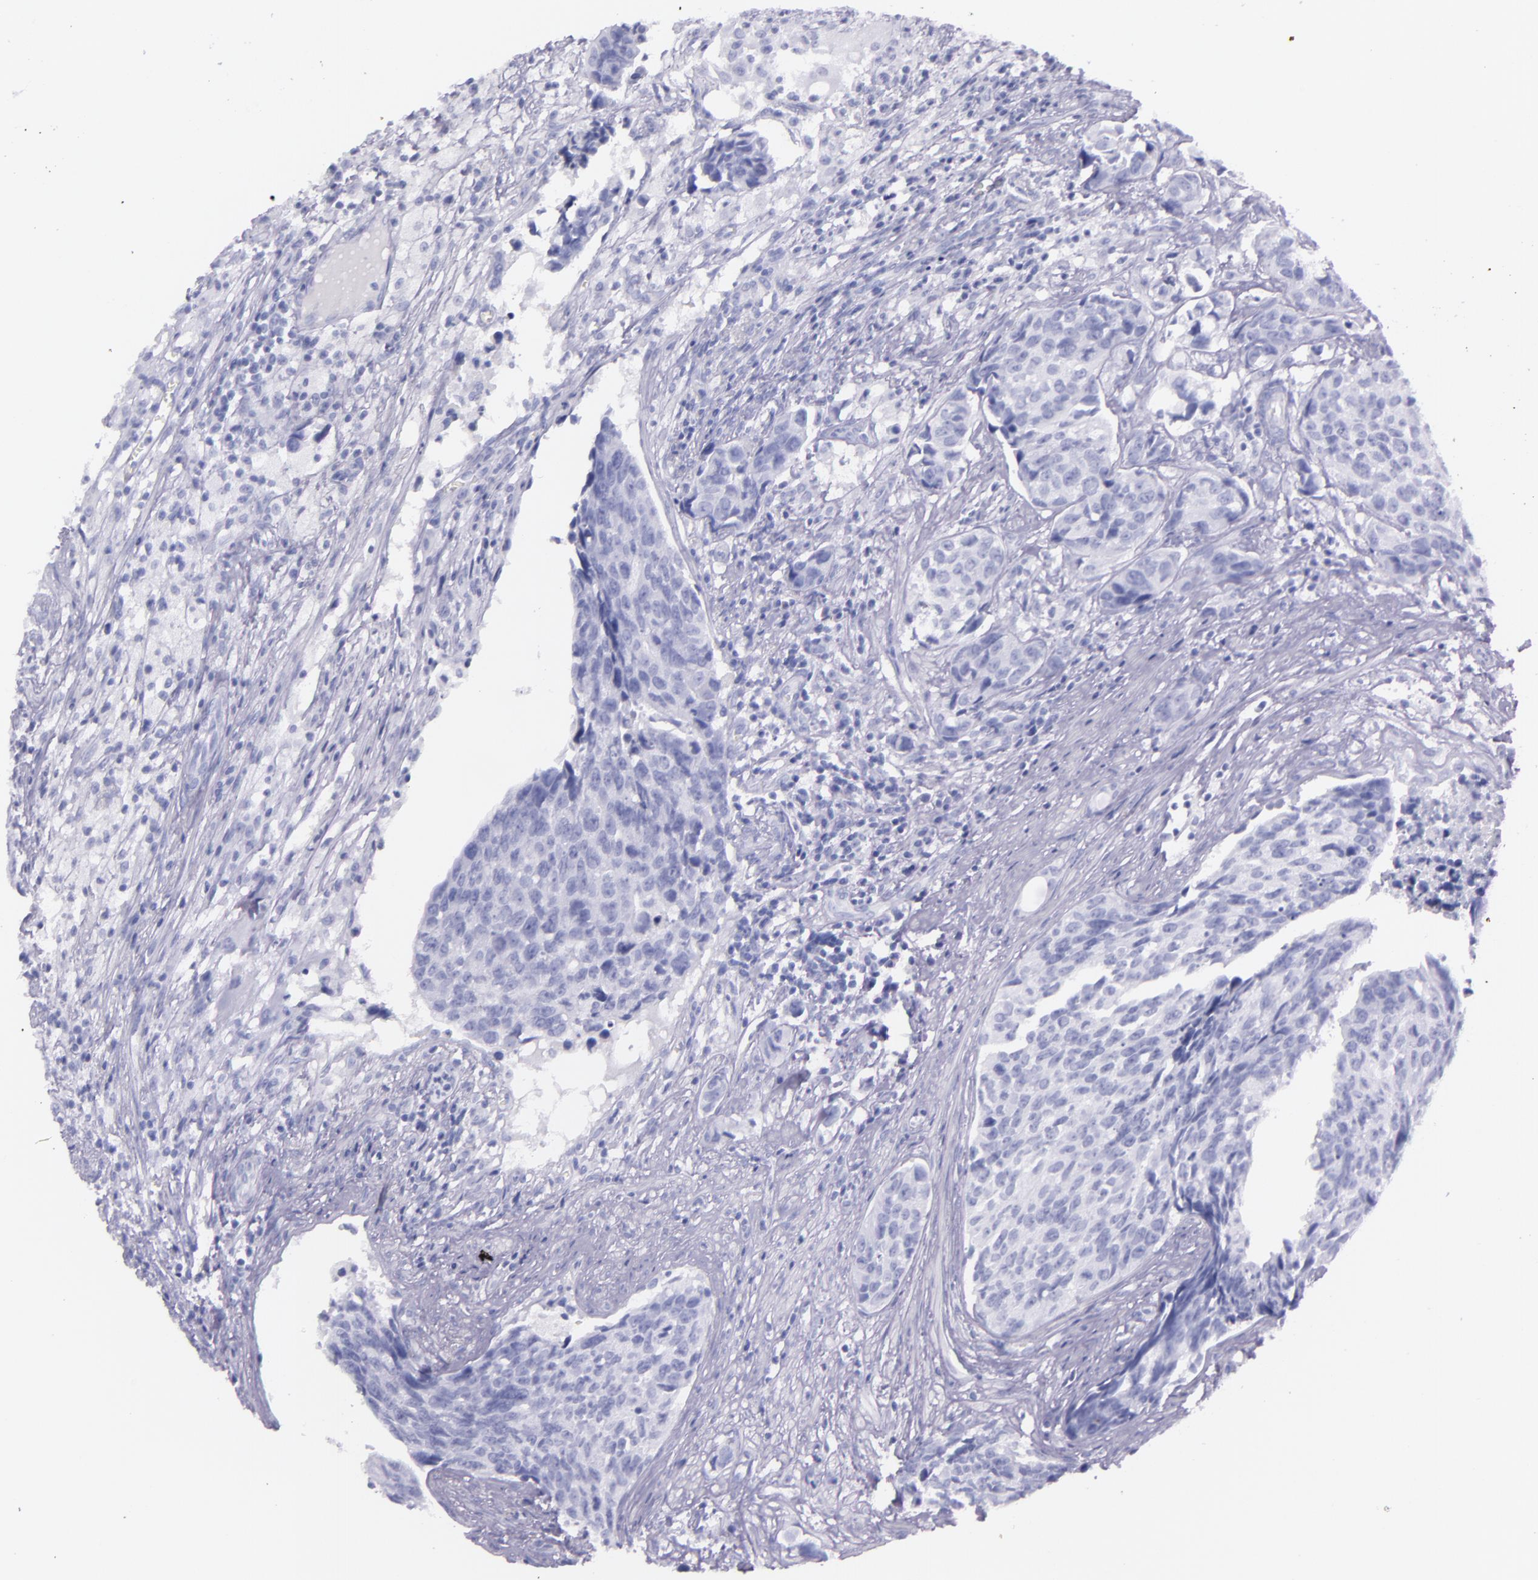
{"staining": {"intensity": "negative", "quantity": "none", "location": "none"}, "tissue": "urothelial cancer", "cell_type": "Tumor cells", "image_type": "cancer", "snomed": [{"axis": "morphology", "description": "Urothelial carcinoma, High grade"}, {"axis": "topography", "description": "Urinary bladder"}], "caption": "Photomicrograph shows no significant protein positivity in tumor cells of urothelial carcinoma (high-grade).", "gene": "SFTPA2", "patient": {"sex": "male", "age": 81}}